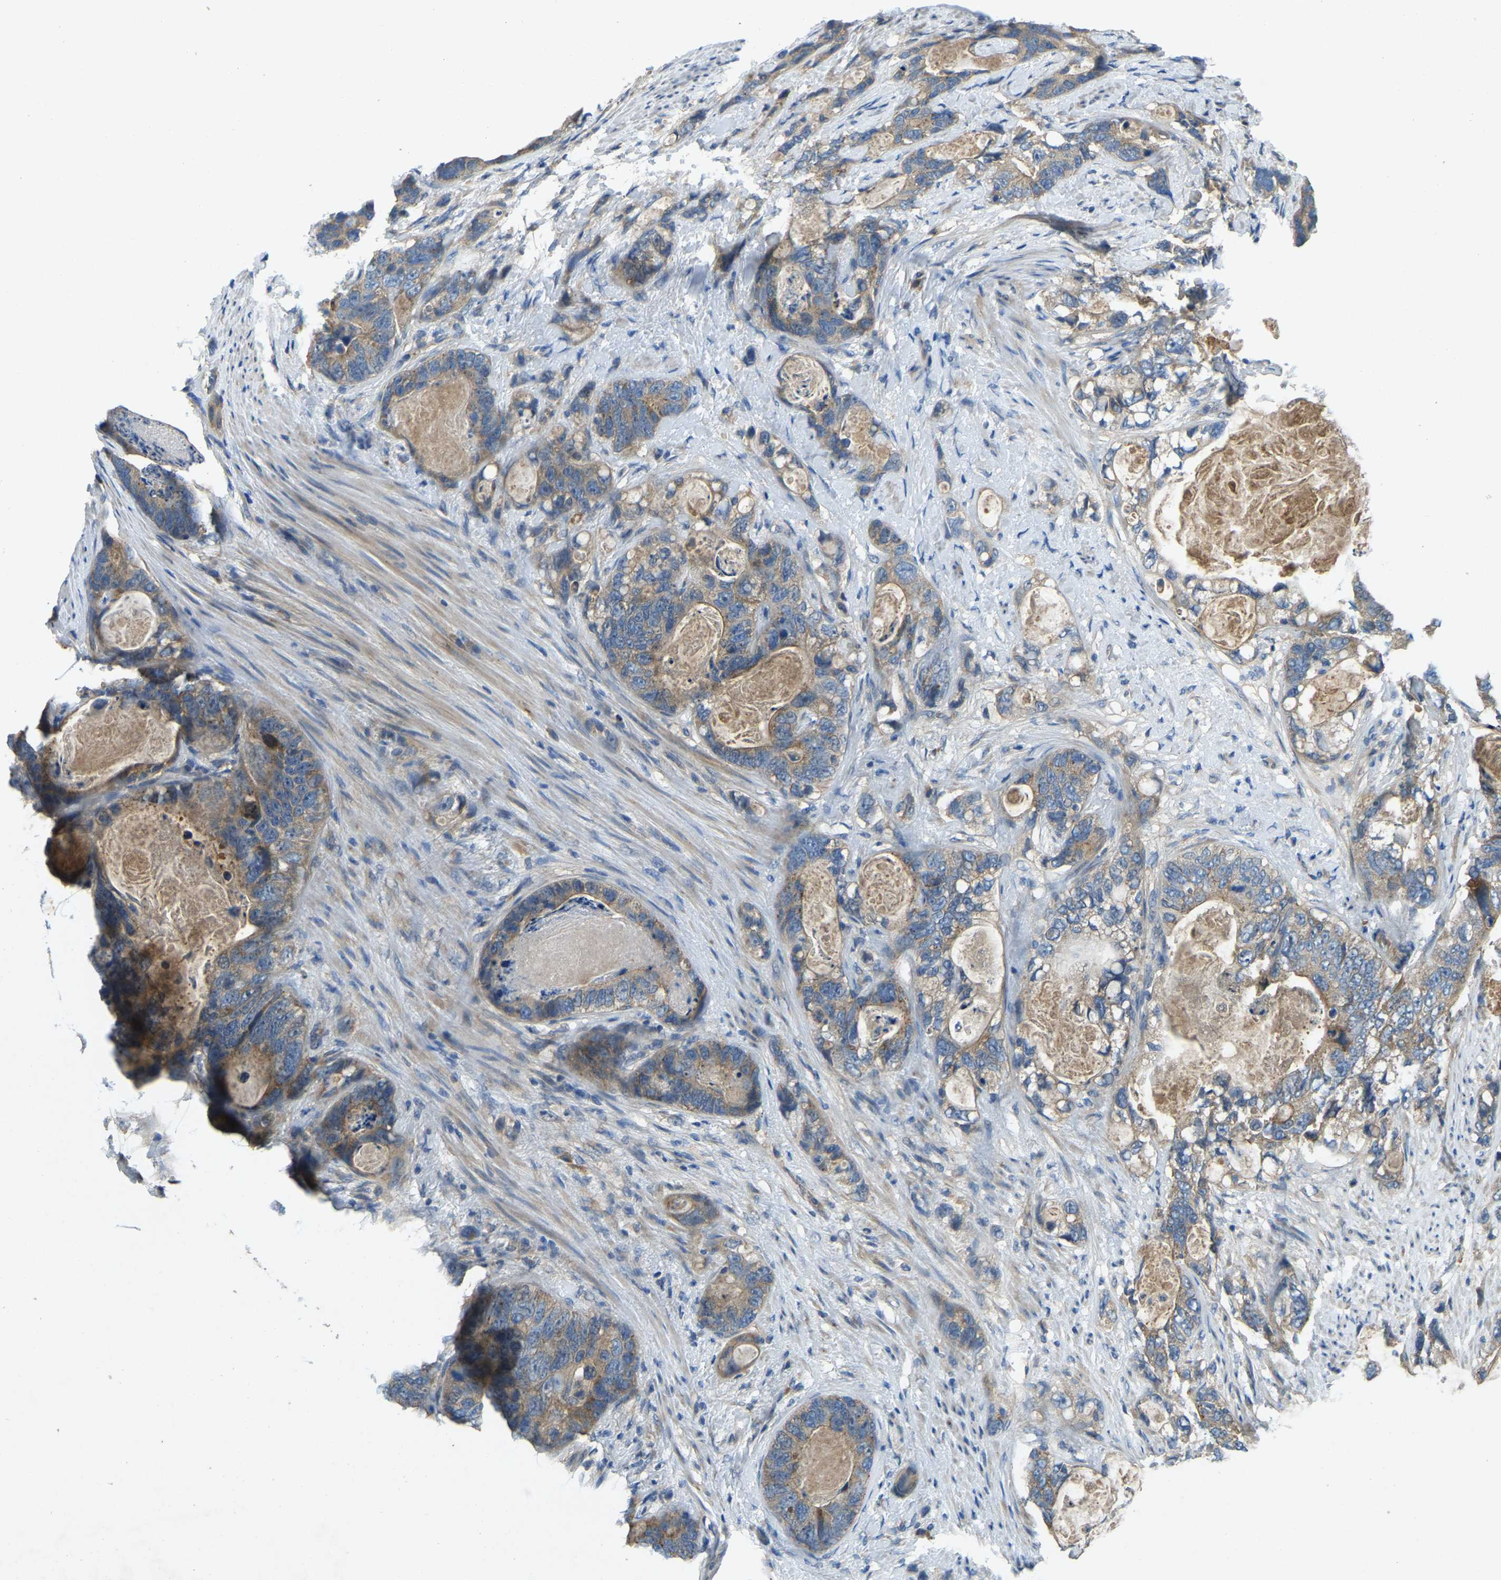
{"staining": {"intensity": "weak", "quantity": ">75%", "location": "cytoplasmic/membranous"}, "tissue": "stomach cancer", "cell_type": "Tumor cells", "image_type": "cancer", "snomed": [{"axis": "morphology", "description": "Normal tissue, NOS"}, {"axis": "morphology", "description": "Adenocarcinoma, NOS"}, {"axis": "topography", "description": "Stomach"}], "caption": "Stomach cancer (adenocarcinoma) stained for a protein (brown) displays weak cytoplasmic/membranous positive positivity in about >75% of tumor cells.", "gene": "ATP8B1", "patient": {"sex": "female", "age": 89}}